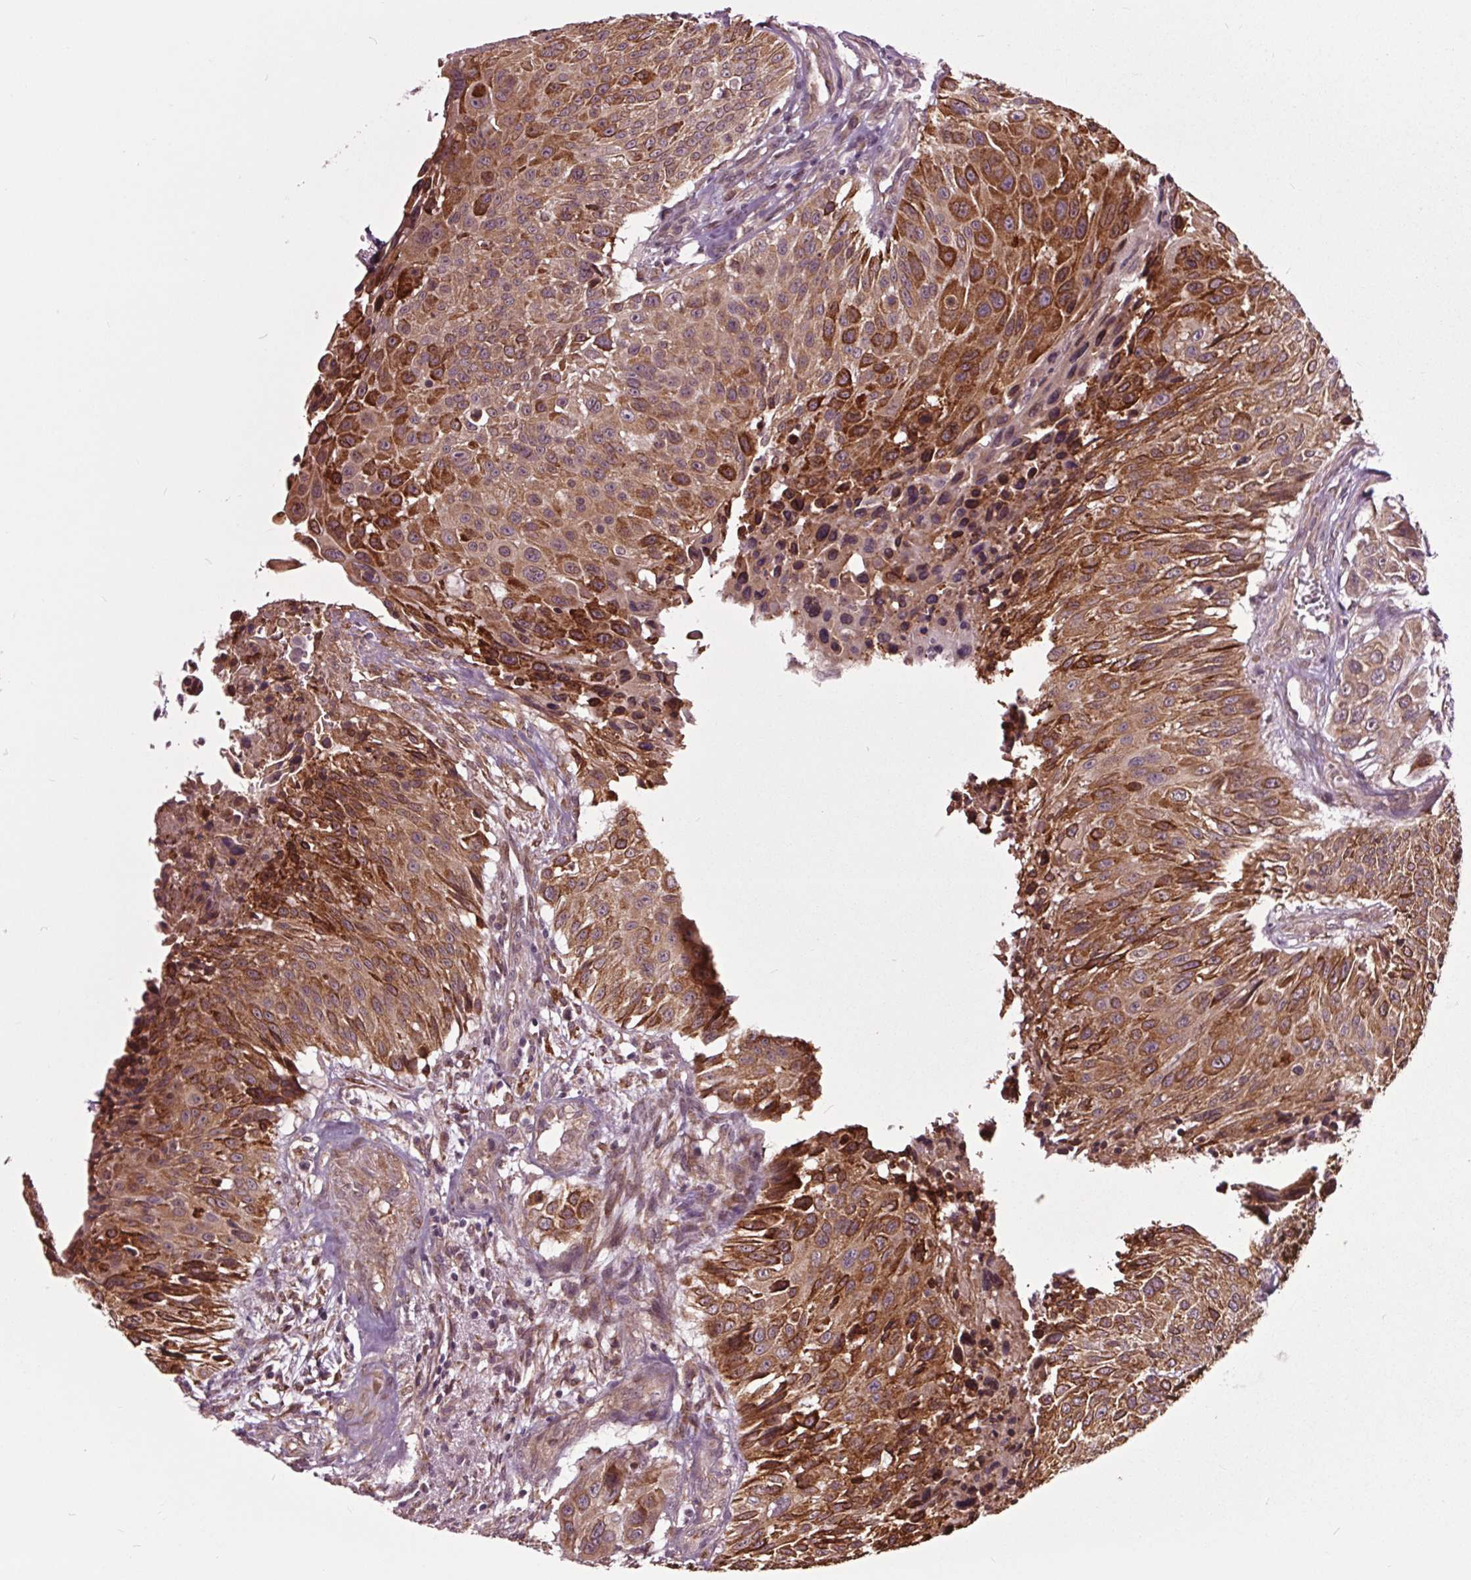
{"staining": {"intensity": "strong", "quantity": ">75%", "location": "cytoplasmic/membranous"}, "tissue": "urothelial cancer", "cell_type": "Tumor cells", "image_type": "cancer", "snomed": [{"axis": "morphology", "description": "Urothelial carcinoma, NOS"}, {"axis": "topography", "description": "Urinary bladder"}], "caption": "Strong cytoplasmic/membranous positivity is seen in approximately >75% of tumor cells in transitional cell carcinoma. (DAB (3,3'-diaminobenzidine) = brown stain, brightfield microscopy at high magnification).", "gene": "HAUS5", "patient": {"sex": "male", "age": 55}}